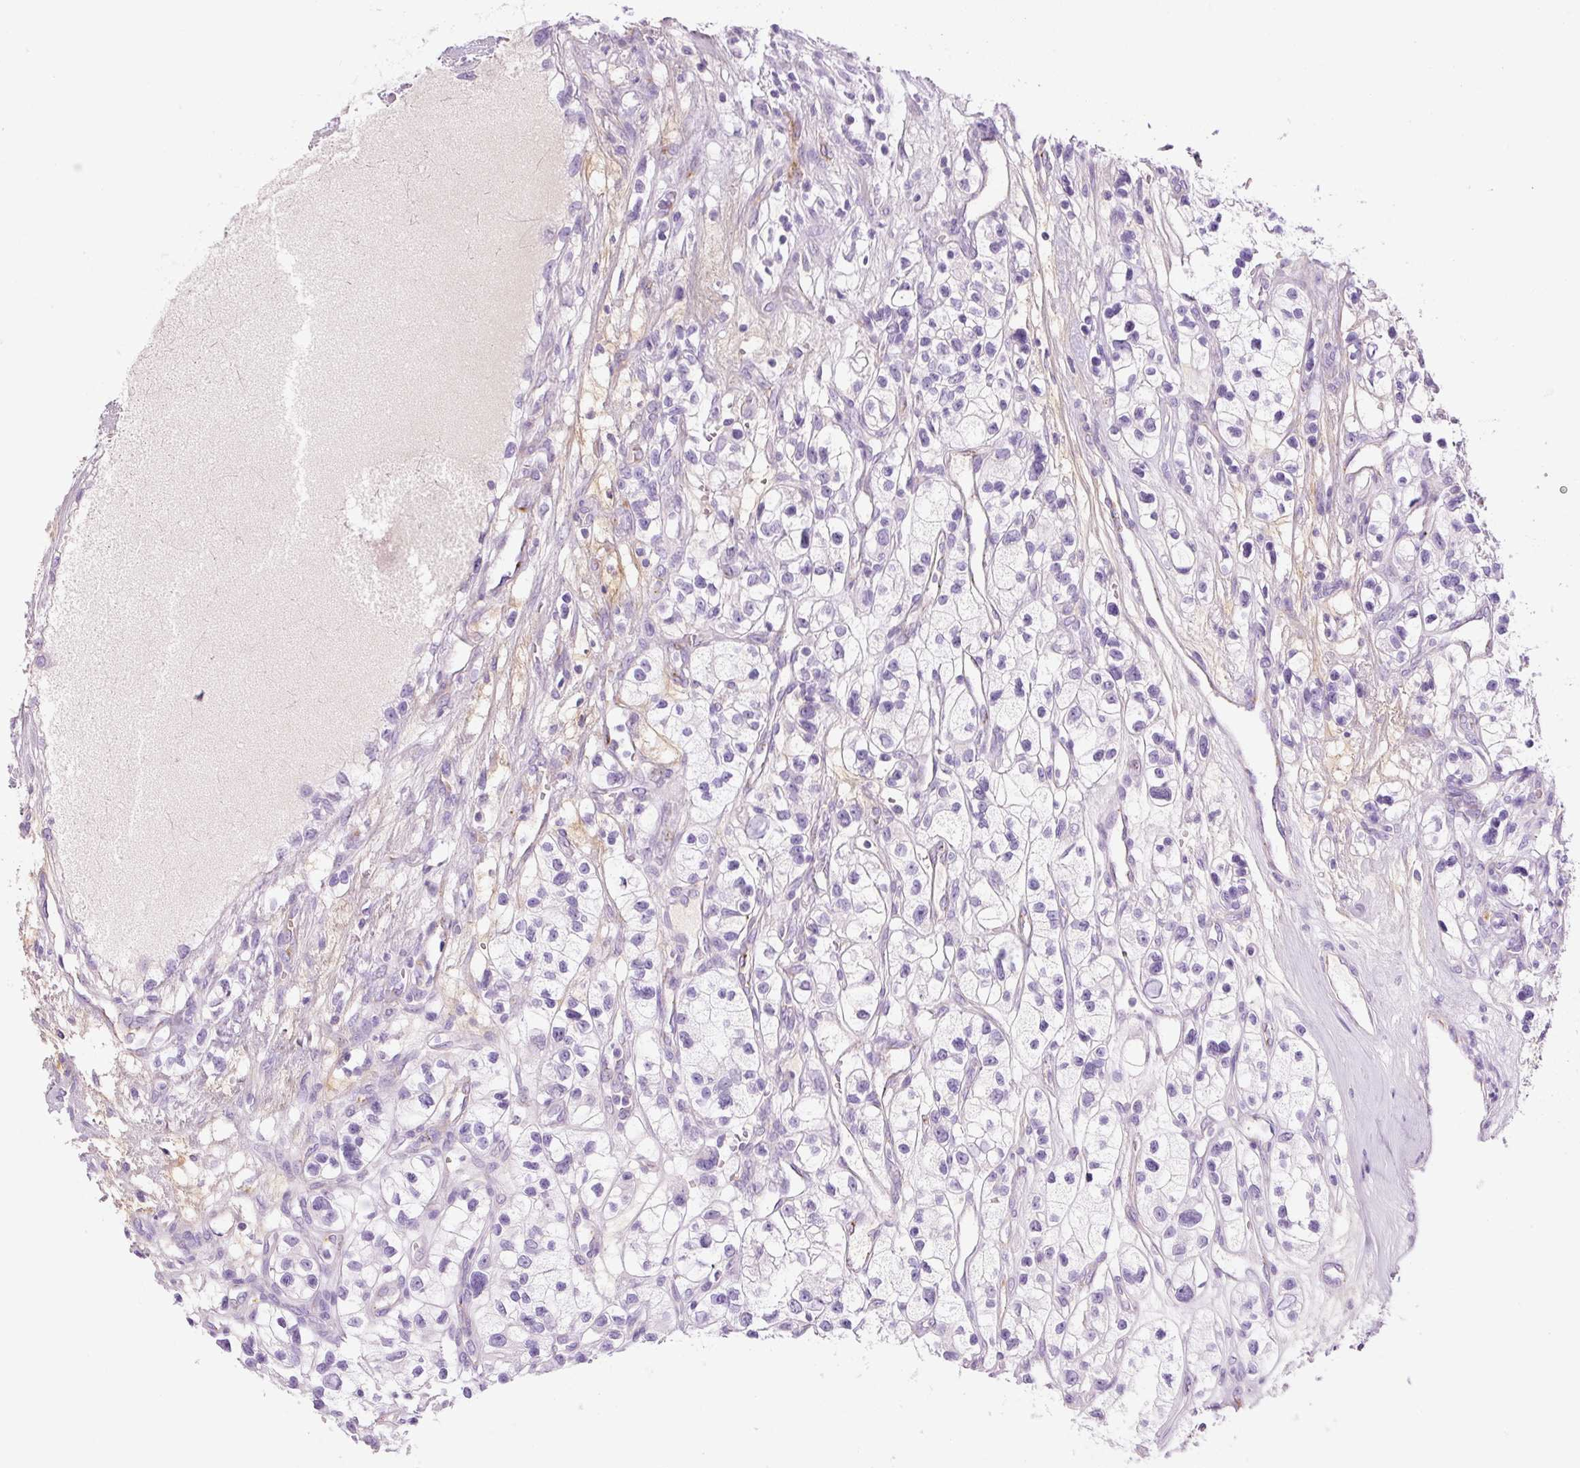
{"staining": {"intensity": "negative", "quantity": "none", "location": "none"}, "tissue": "renal cancer", "cell_type": "Tumor cells", "image_type": "cancer", "snomed": [{"axis": "morphology", "description": "Adenocarcinoma, NOS"}, {"axis": "topography", "description": "Kidney"}], "caption": "An image of adenocarcinoma (renal) stained for a protein reveals no brown staining in tumor cells.", "gene": "RSPO4", "patient": {"sex": "female", "age": 57}}